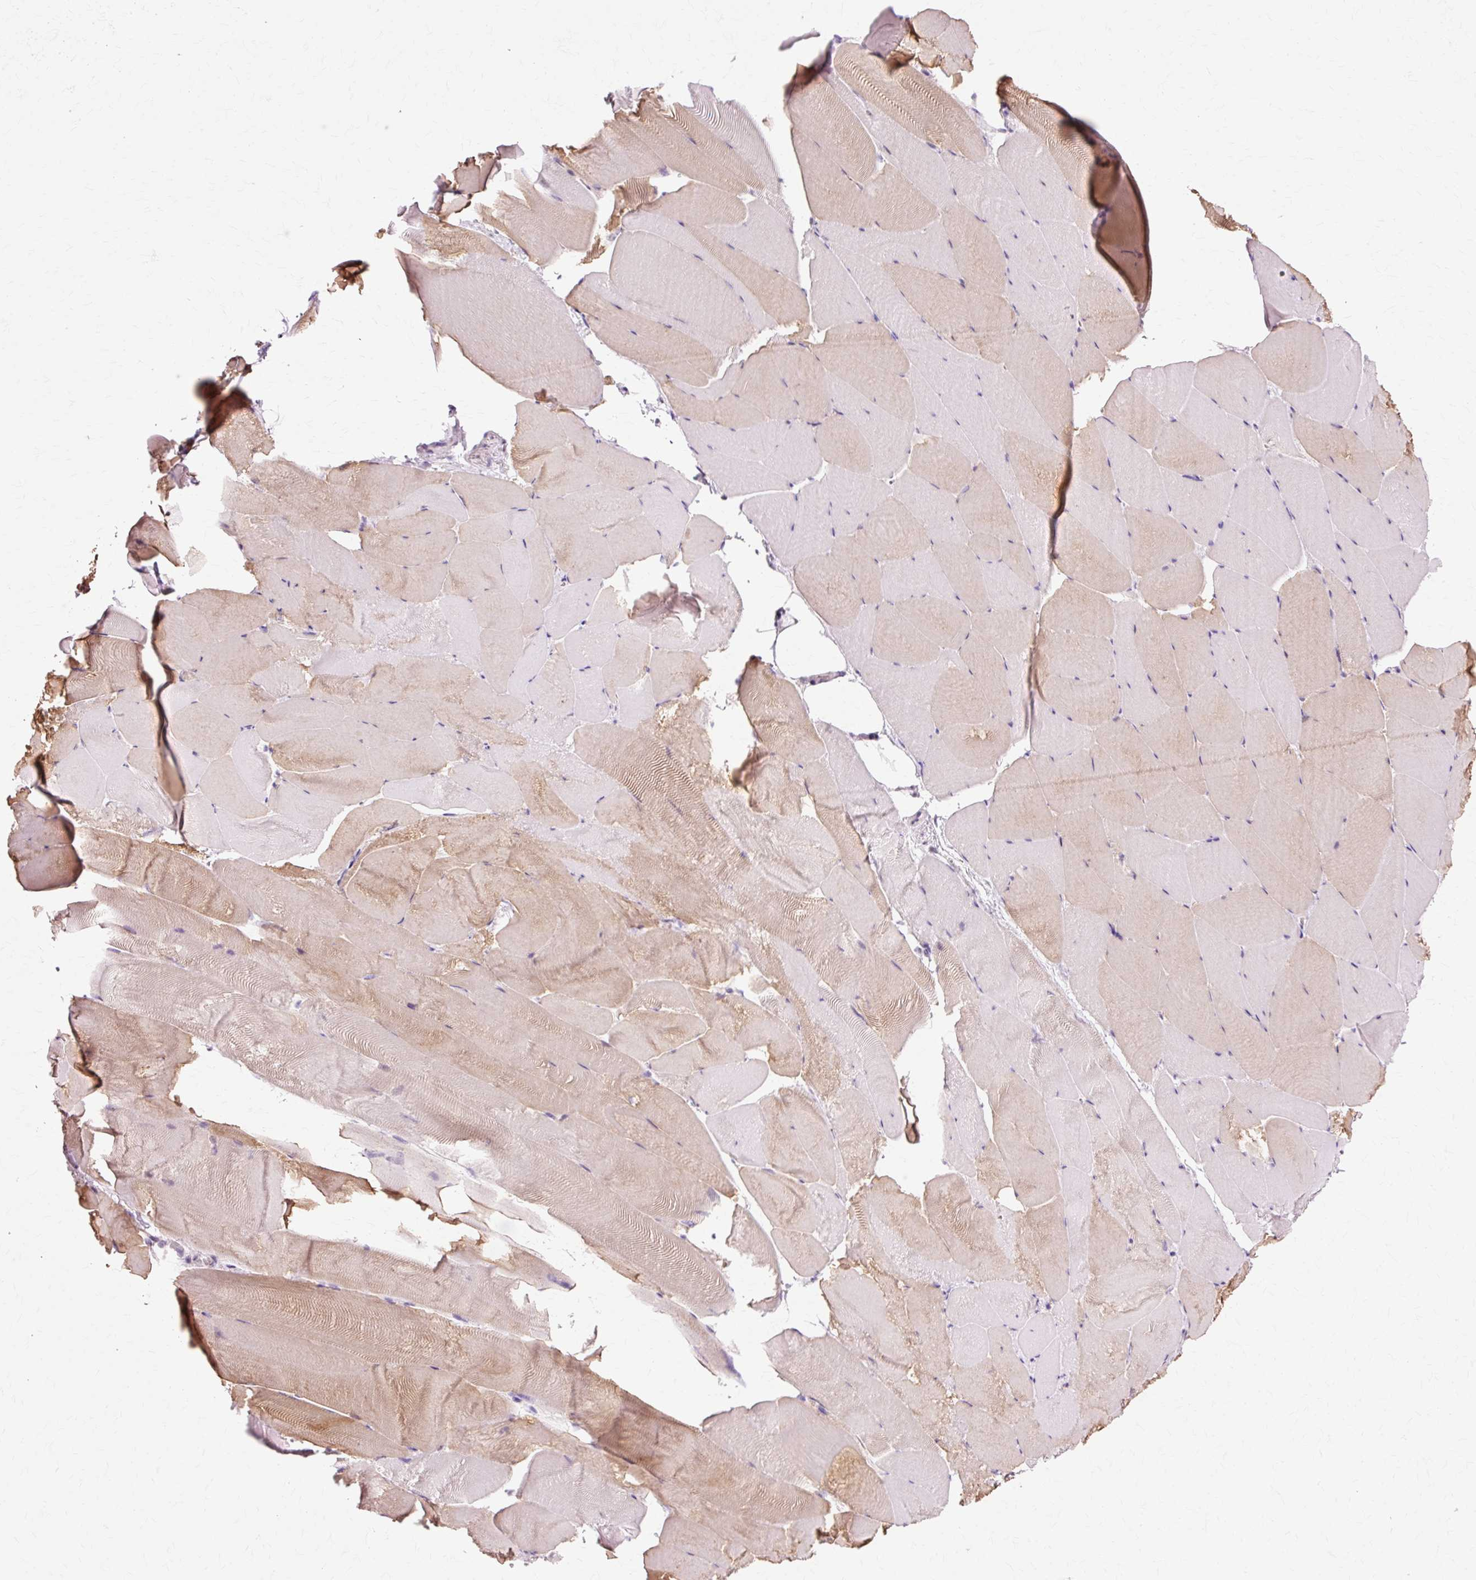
{"staining": {"intensity": "moderate", "quantity": "25%-75%", "location": "cytoplasmic/membranous"}, "tissue": "skeletal muscle", "cell_type": "Myocytes", "image_type": "normal", "snomed": [{"axis": "morphology", "description": "Normal tissue, NOS"}, {"axis": "topography", "description": "Skeletal muscle"}], "caption": "Protein expression analysis of unremarkable human skeletal muscle reveals moderate cytoplasmic/membranous expression in approximately 25%-75% of myocytes. The staining is performed using DAB brown chromogen to label protein expression. The nuclei are counter-stained blue using hematoxylin.", "gene": "MACROD2", "patient": {"sex": "female", "age": 64}}